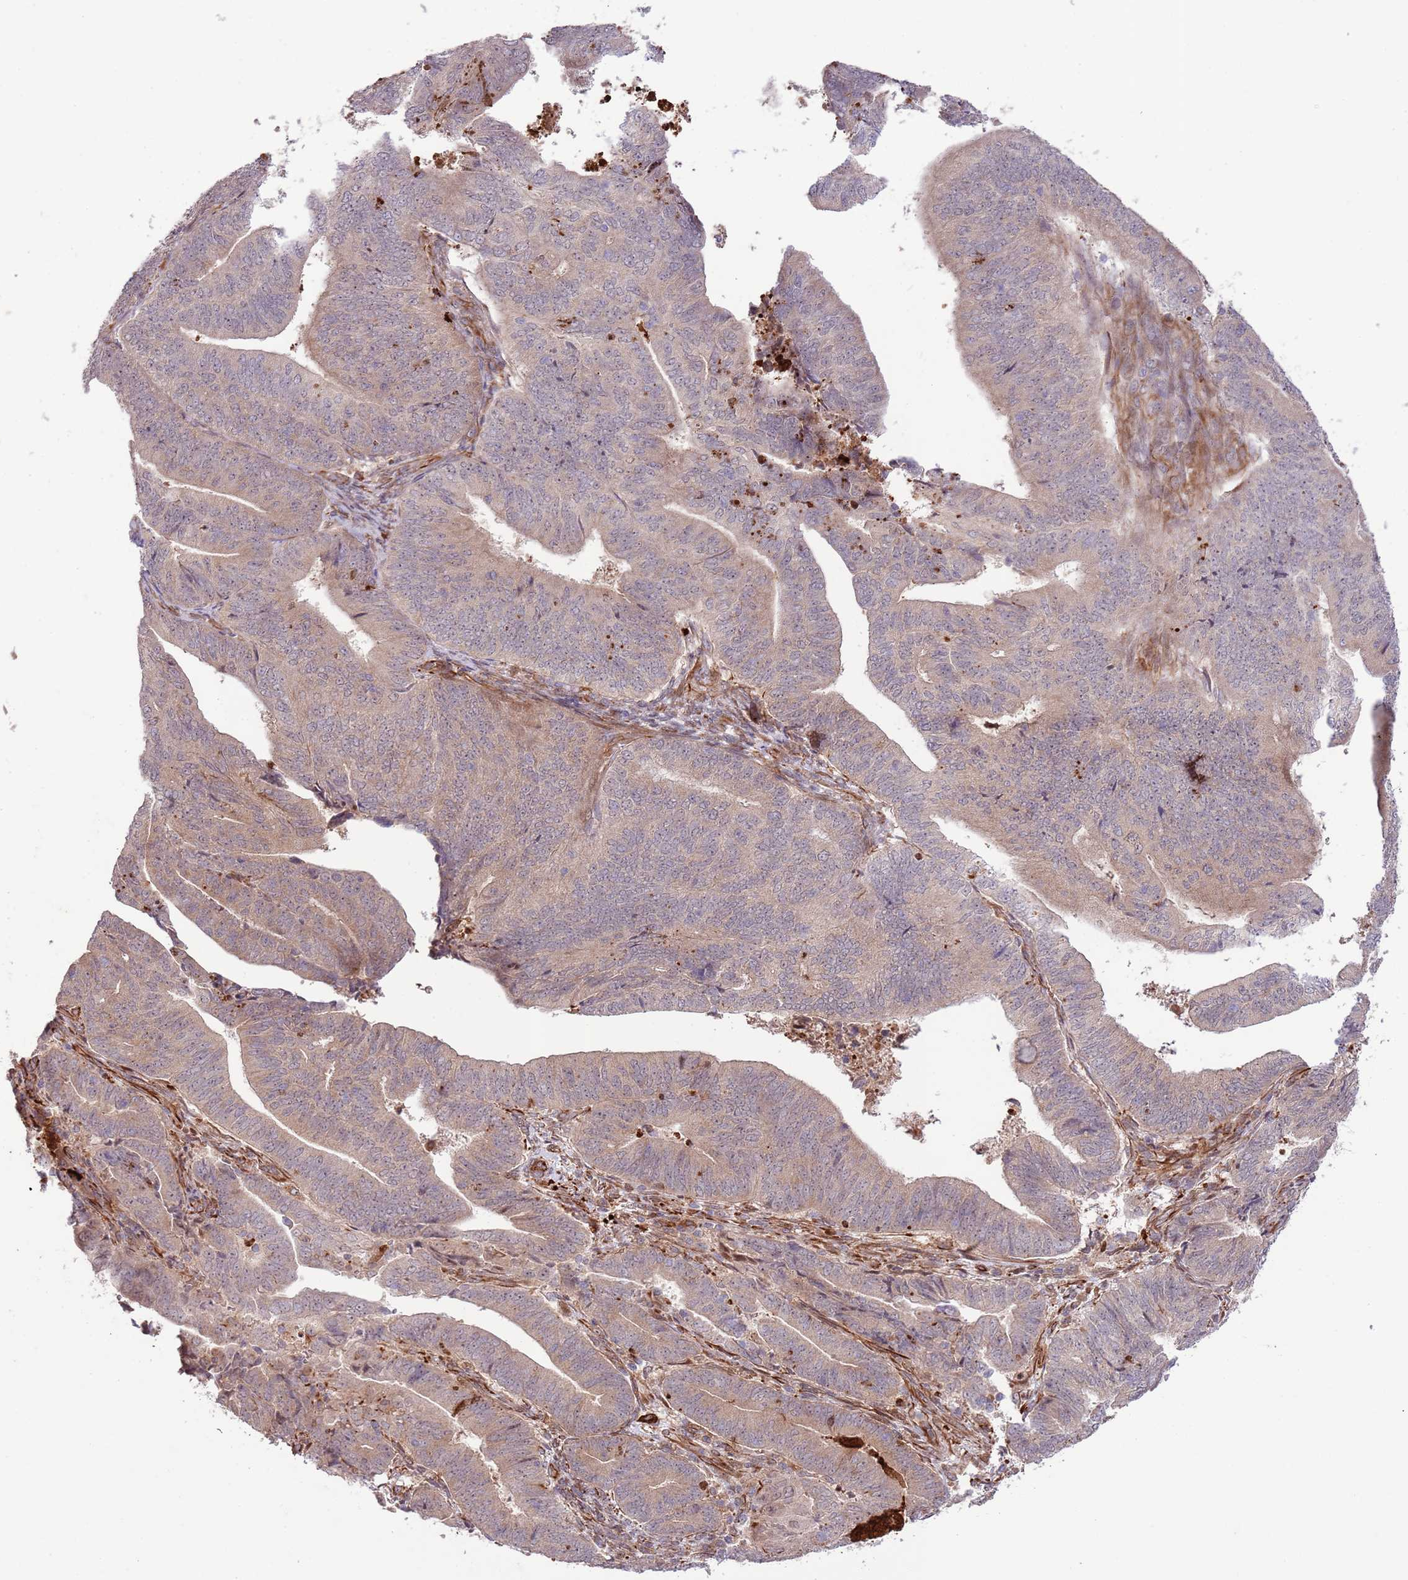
{"staining": {"intensity": "weak", "quantity": ">75%", "location": "cytoplasmic/membranous"}, "tissue": "endometrial cancer", "cell_type": "Tumor cells", "image_type": "cancer", "snomed": [{"axis": "morphology", "description": "Adenocarcinoma, NOS"}, {"axis": "topography", "description": "Endometrium"}], "caption": "An immunohistochemistry (IHC) histopathology image of neoplastic tissue is shown. Protein staining in brown highlights weak cytoplasmic/membranous positivity in endometrial cancer (adenocarcinoma) within tumor cells.", "gene": "NEK3", "patient": {"sex": "female", "age": 70}}